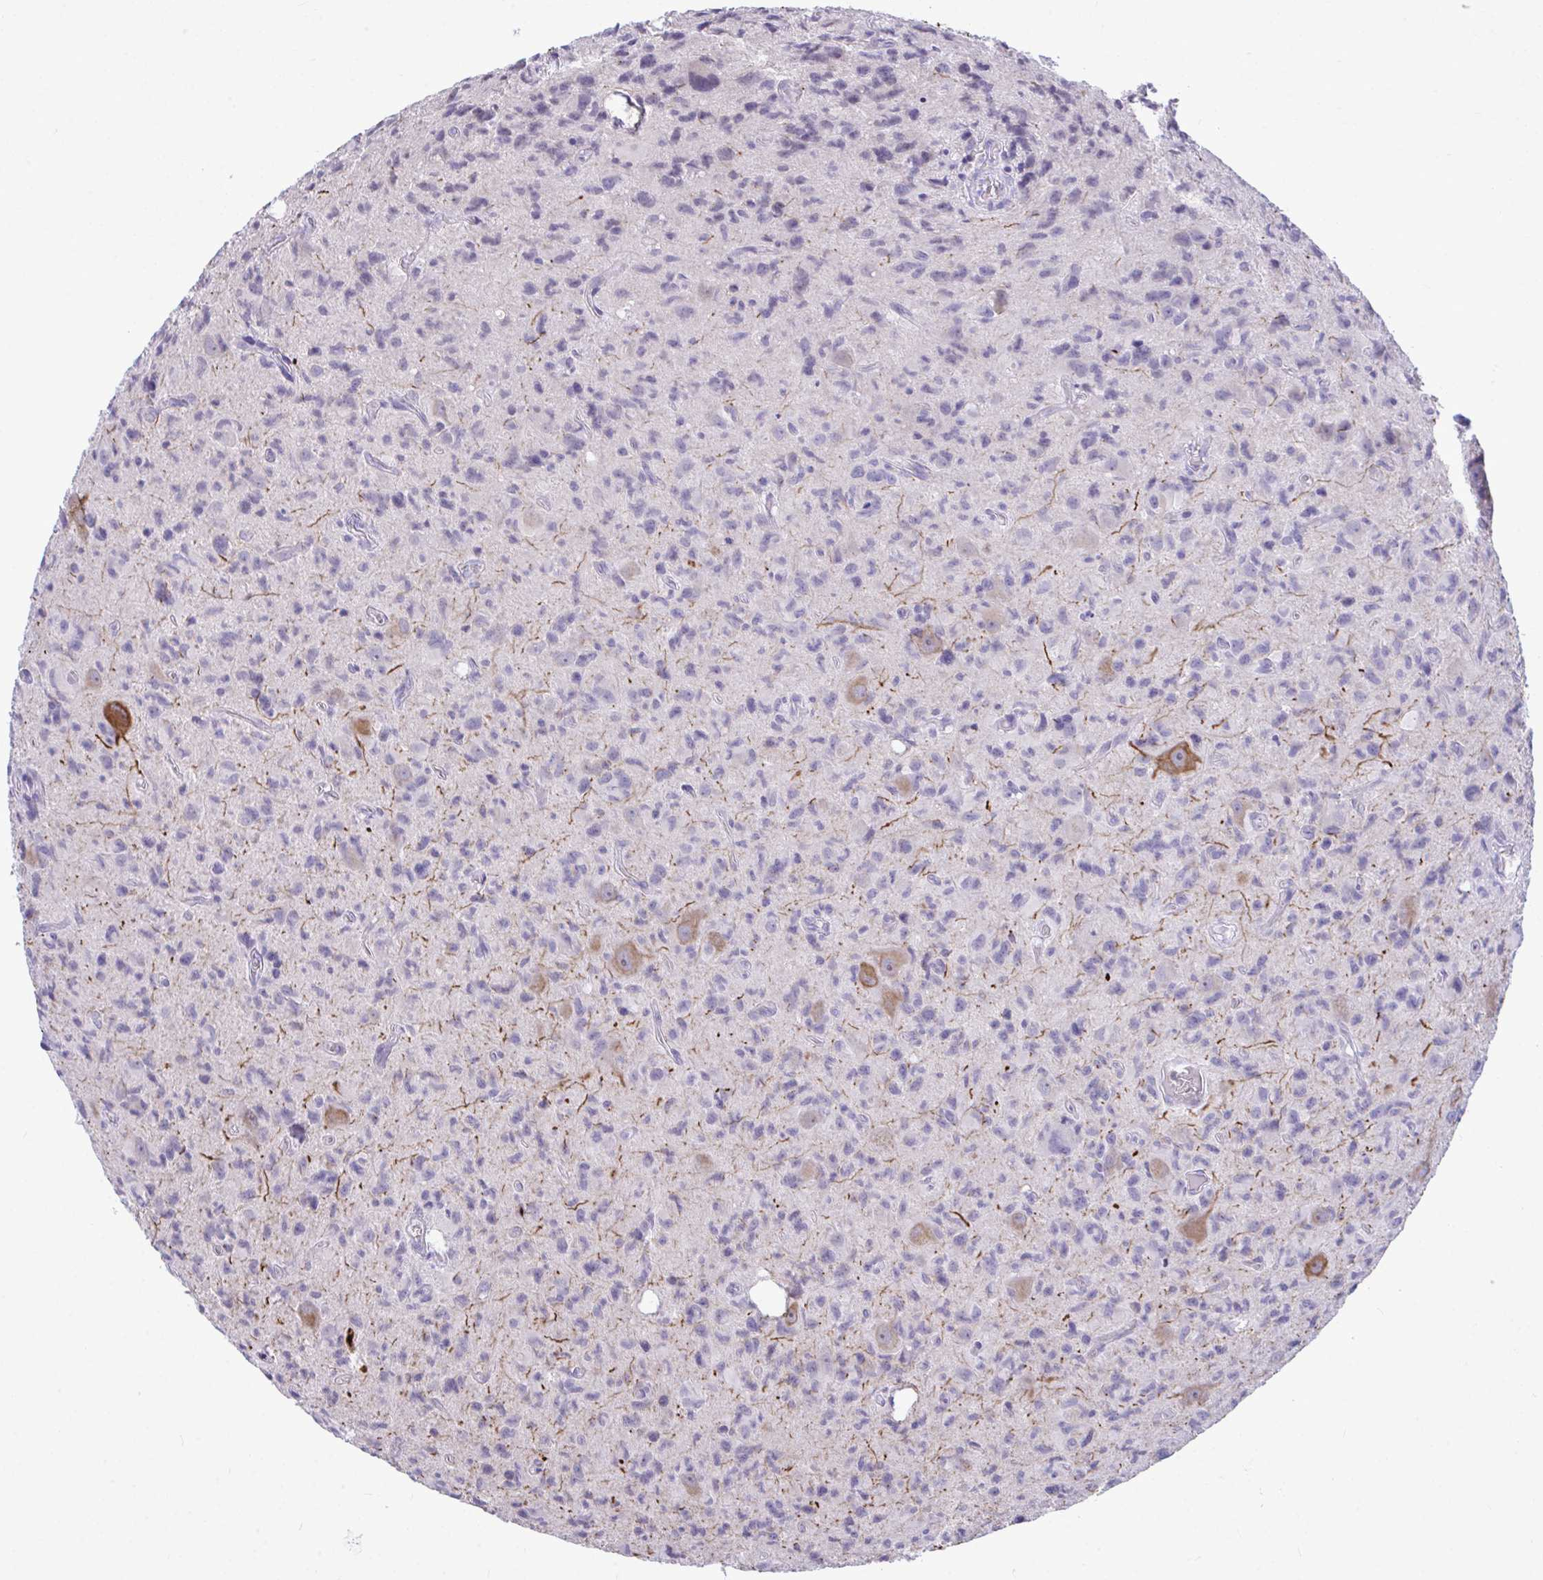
{"staining": {"intensity": "negative", "quantity": "none", "location": "none"}, "tissue": "glioma", "cell_type": "Tumor cells", "image_type": "cancer", "snomed": [{"axis": "morphology", "description": "Glioma, malignant, High grade"}, {"axis": "topography", "description": "Brain"}], "caption": "This image is of high-grade glioma (malignant) stained with IHC to label a protein in brown with the nuclei are counter-stained blue. There is no positivity in tumor cells.", "gene": "PIGK", "patient": {"sex": "male", "age": 76}}